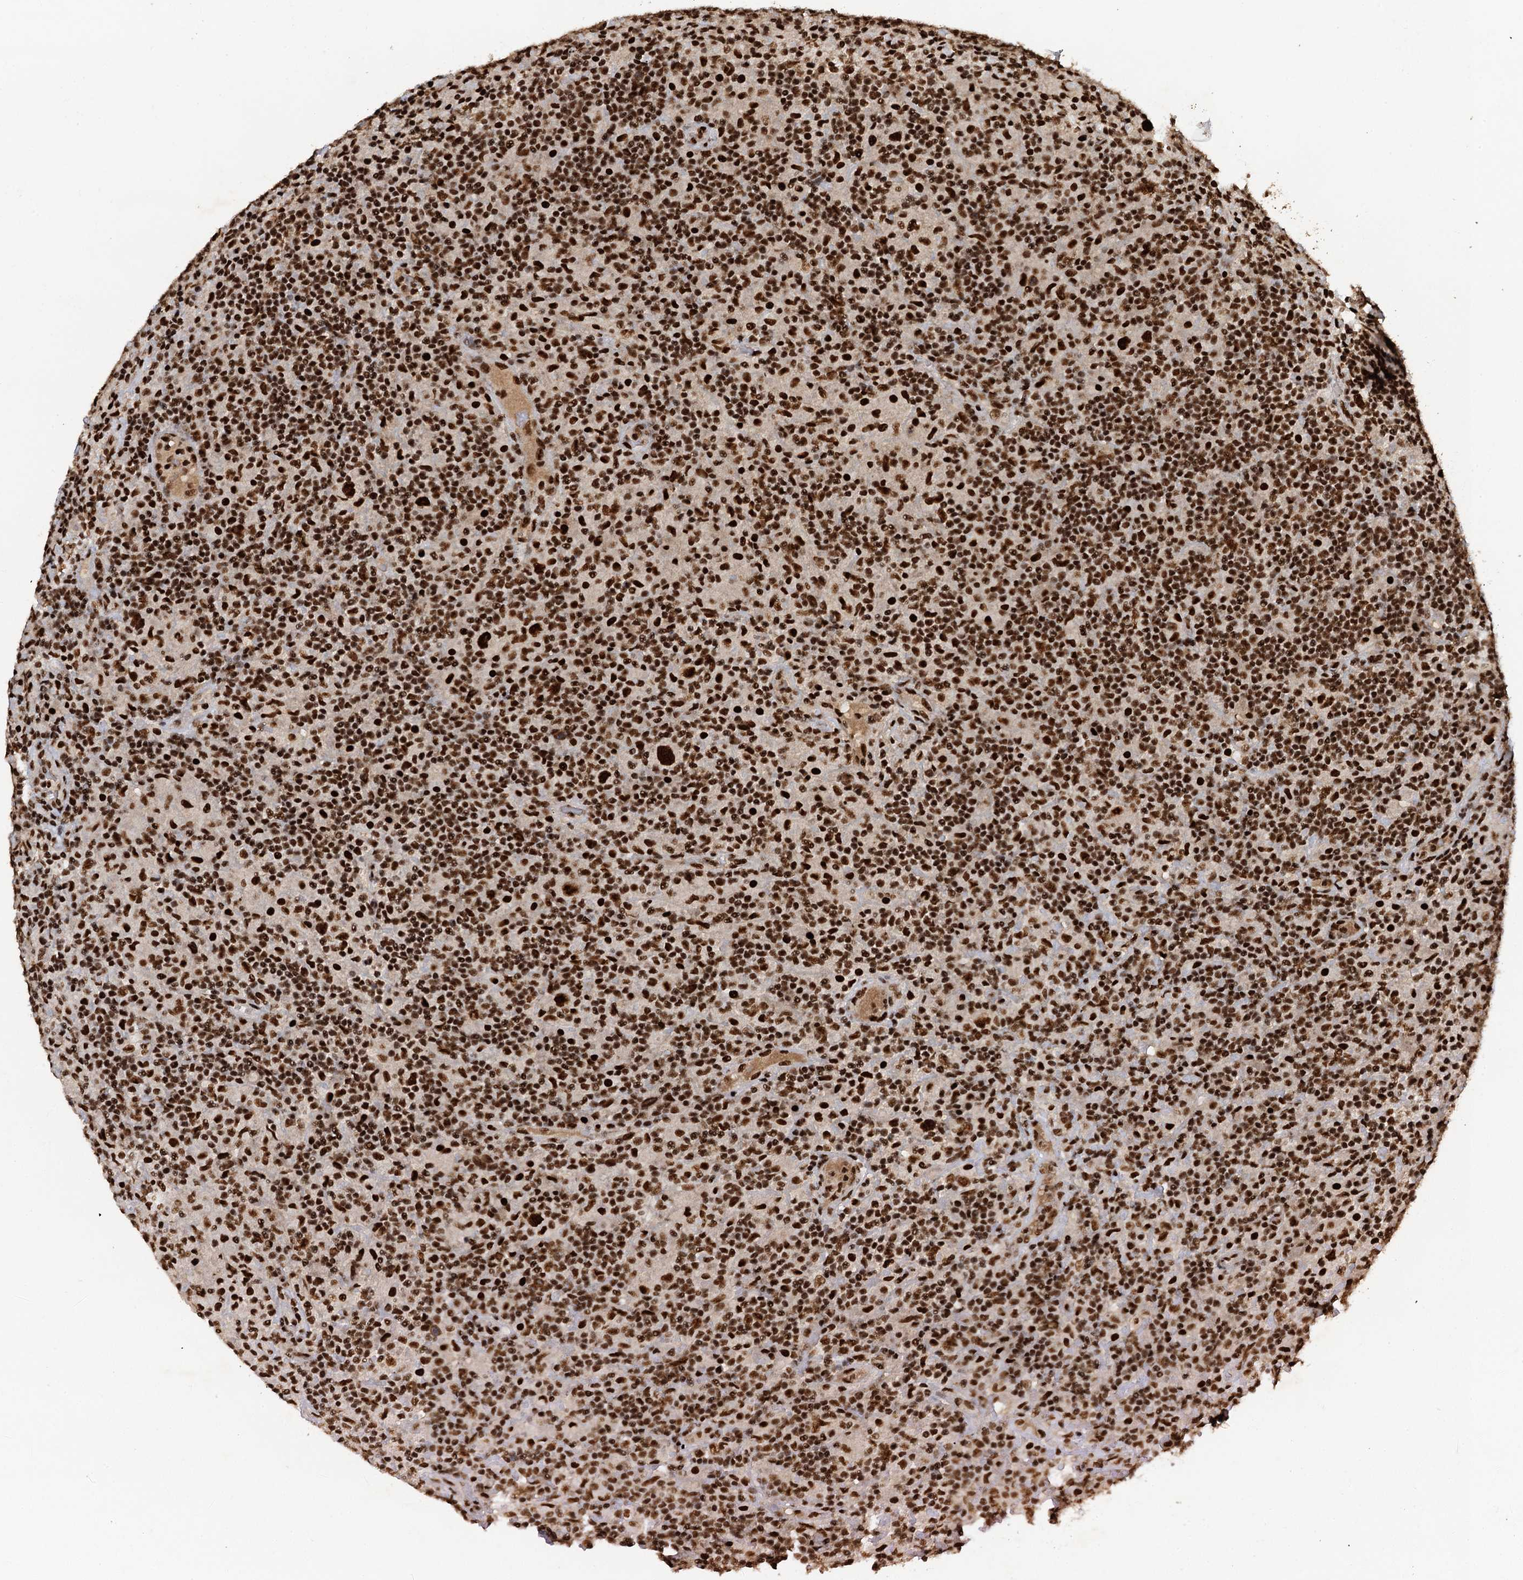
{"staining": {"intensity": "strong", "quantity": ">75%", "location": "nuclear"}, "tissue": "lymphoma", "cell_type": "Tumor cells", "image_type": "cancer", "snomed": [{"axis": "morphology", "description": "Hodgkin's disease, NOS"}, {"axis": "topography", "description": "Lymph node"}], "caption": "An image showing strong nuclear expression in about >75% of tumor cells in lymphoma, as visualized by brown immunohistochemical staining.", "gene": "ZC3H18", "patient": {"sex": "male", "age": 70}}